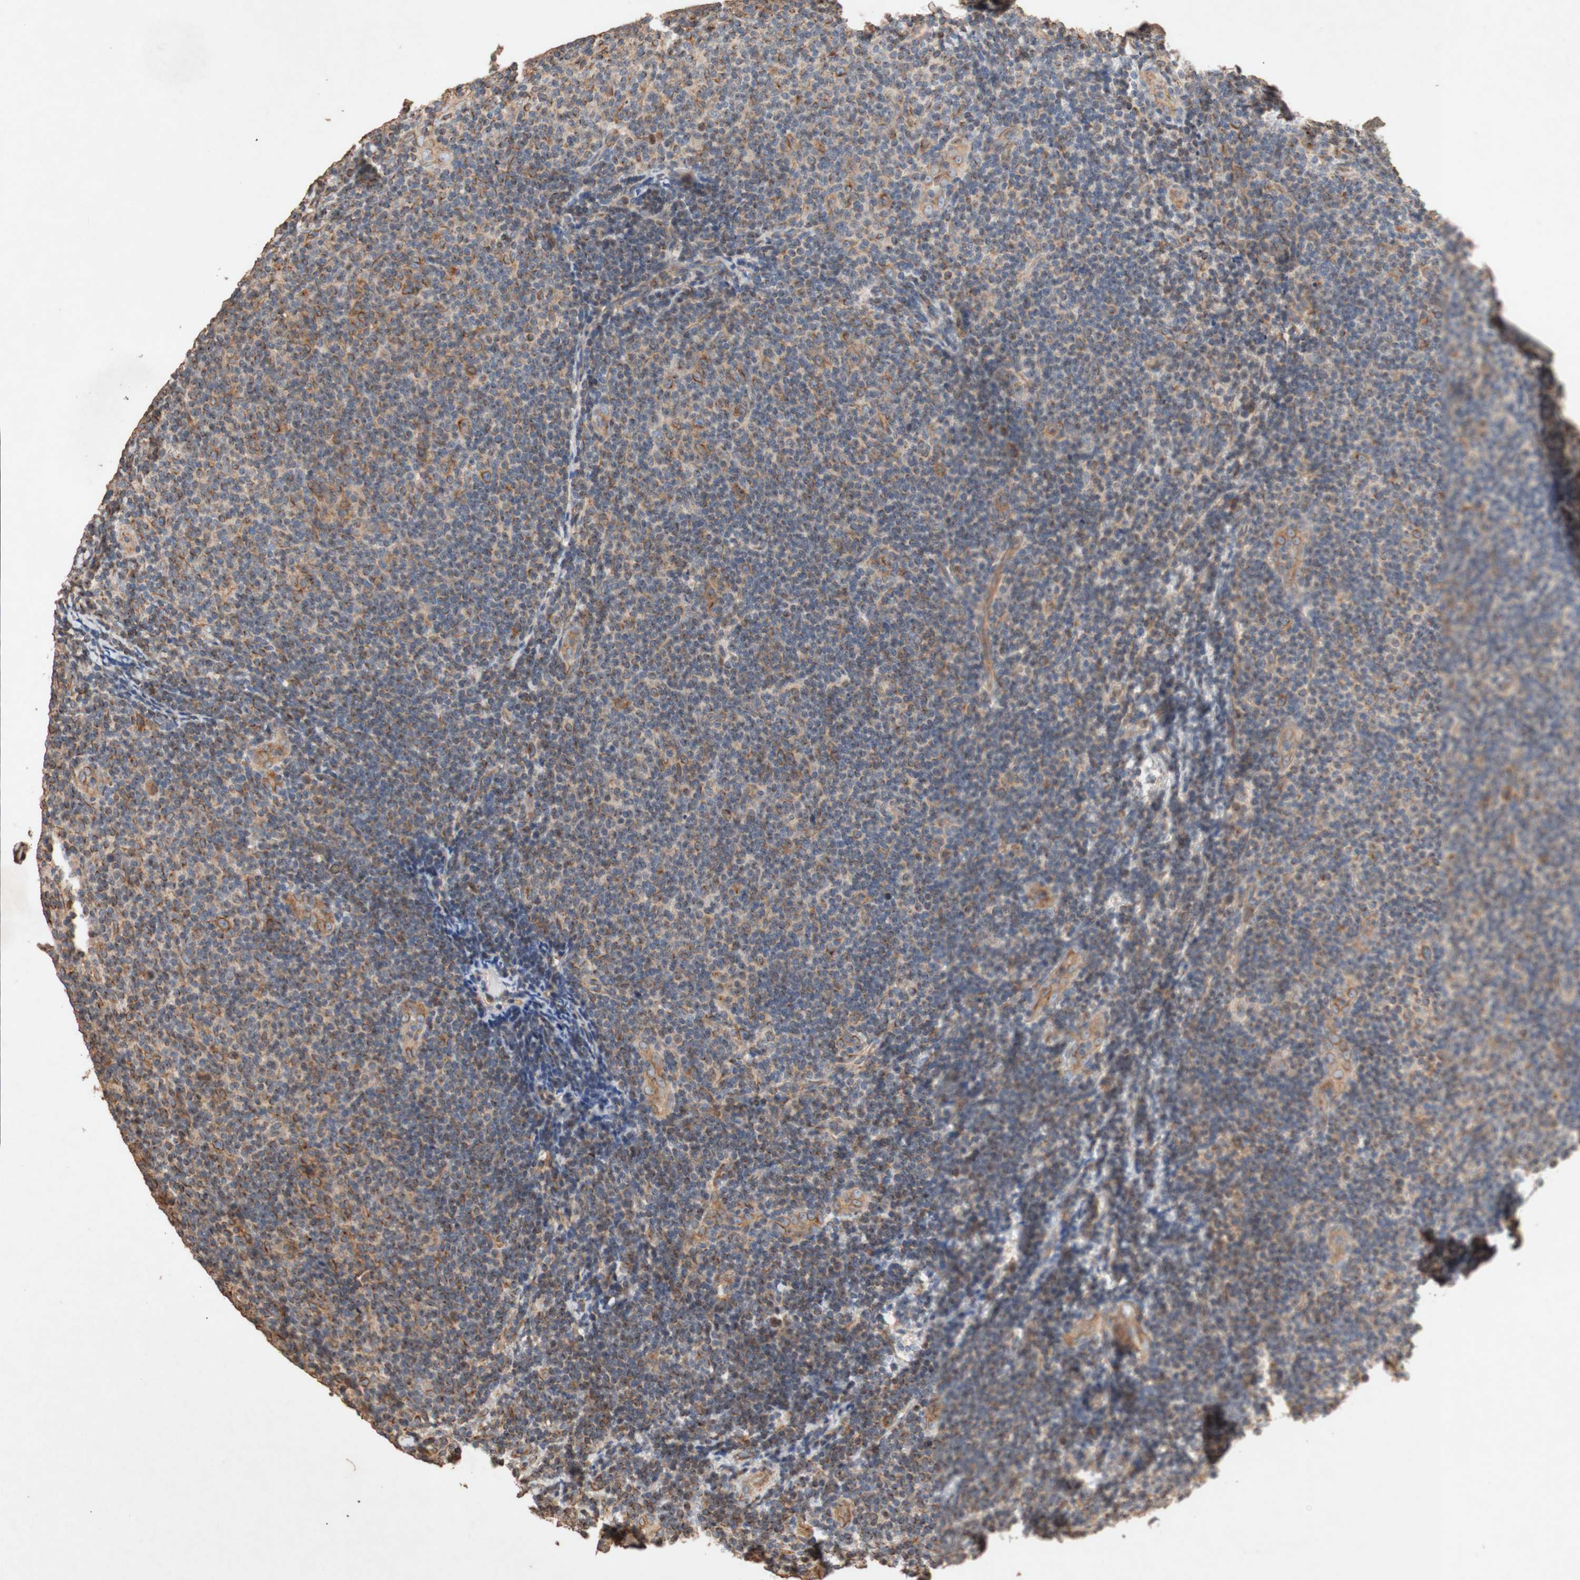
{"staining": {"intensity": "weak", "quantity": "<25%", "location": "cytoplasmic/membranous"}, "tissue": "lymphoma", "cell_type": "Tumor cells", "image_type": "cancer", "snomed": [{"axis": "morphology", "description": "Malignant lymphoma, non-Hodgkin's type, Low grade"}, {"axis": "topography", "description": "Lymph node"}], "caption": "Tumor cells show no significant protein positivity in lymphoma.", "gene": "TUBB", "patient": {"sex": "male", "age": 83}}